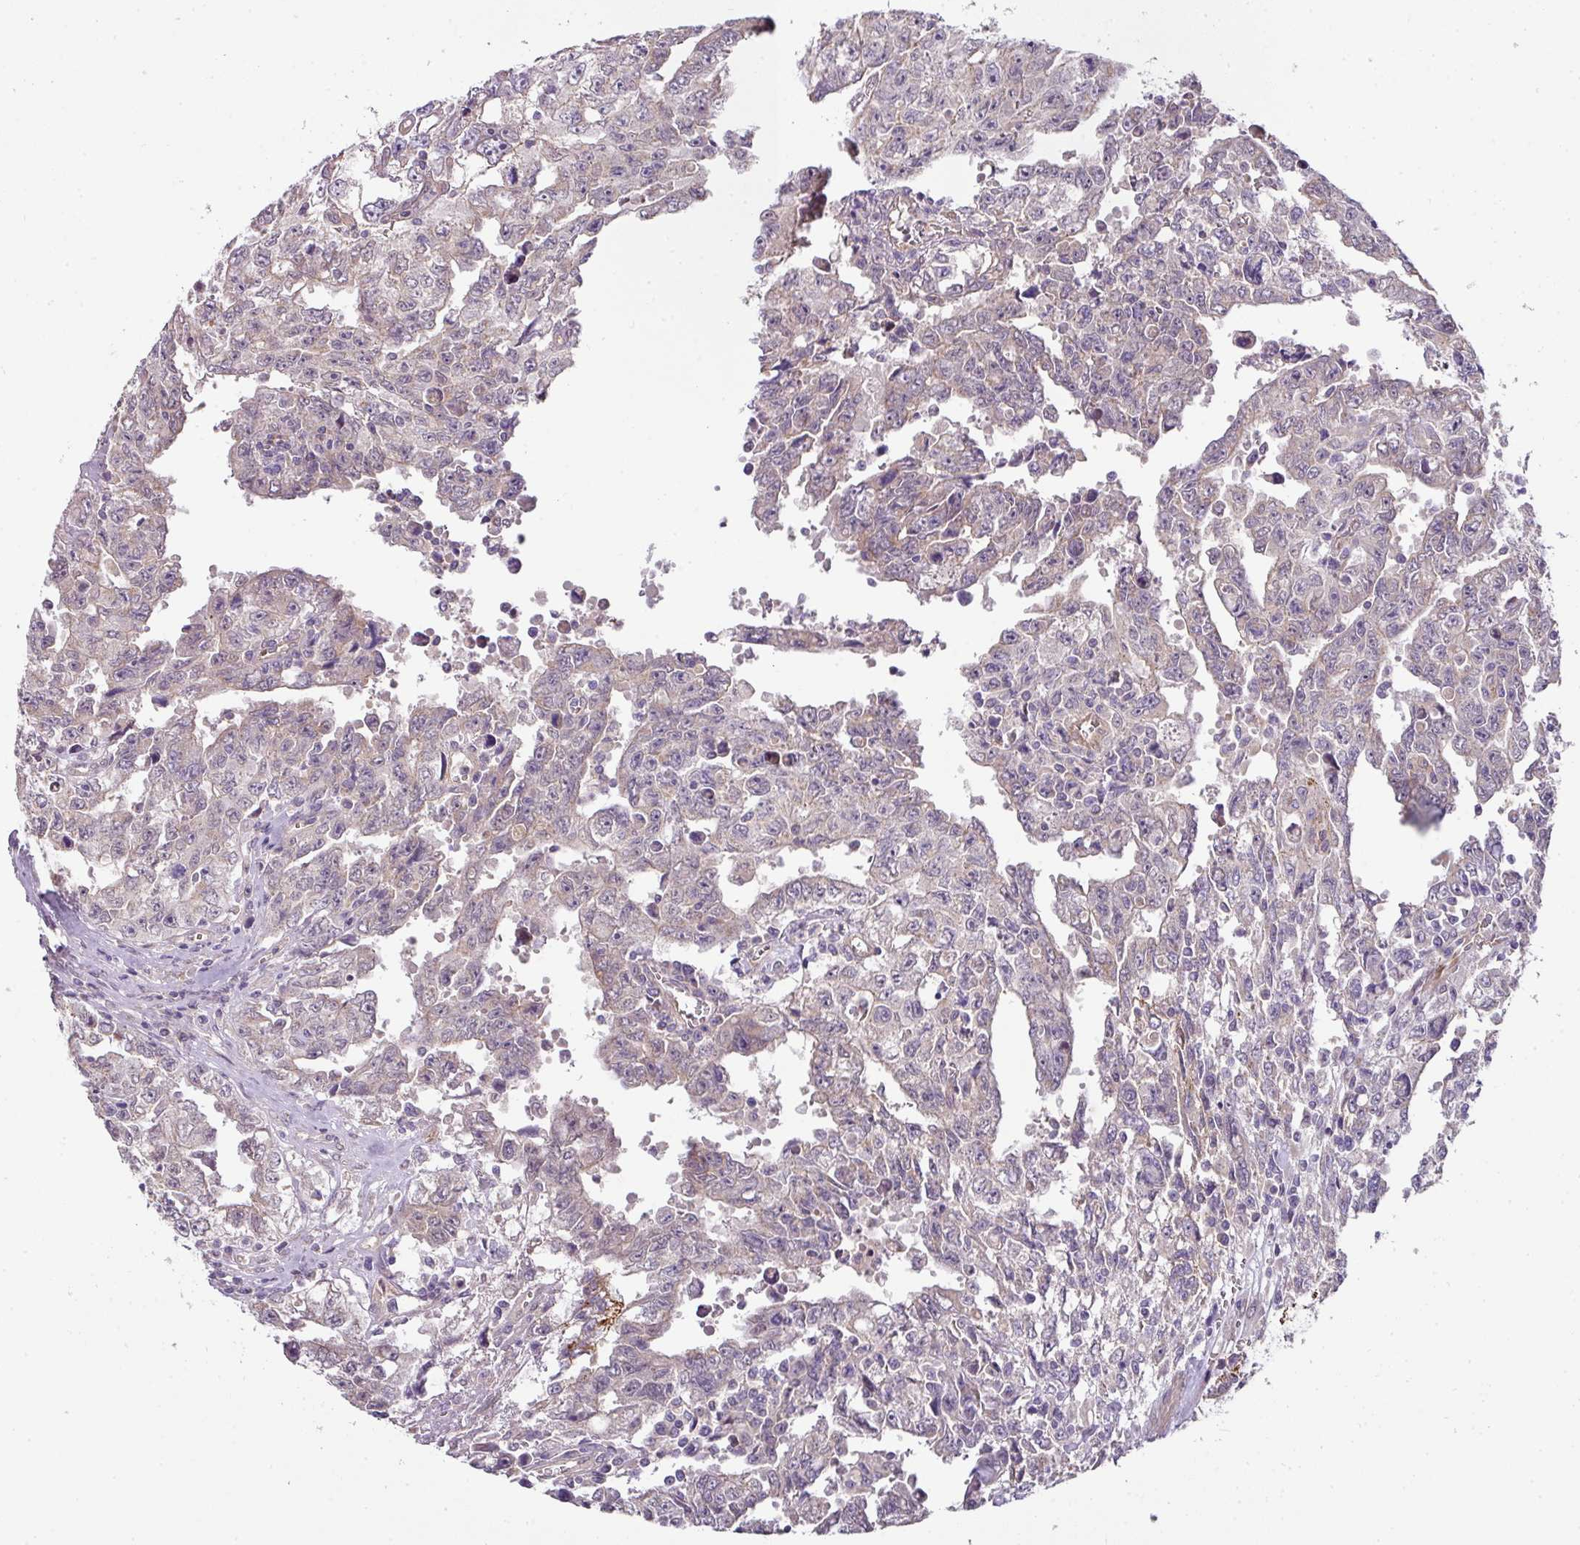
{"staining": {"intensity": "negative", "quantity": "none", "location": "none"}, "tissue": "testis cancer", "cell_type": "Tumor cells", "image_type": "cancer", "snomed": [{"axis": "morphology", "description": "Carcinoma, Embryonal, NOS"}, {"axis": "topography", "description": "Testis"}], "caption": "Immunohistochemistry of human testis cancer demonstrates no expression in tumor cells. (Stains: DAB immunohistochemistry with hematoxylin counter stain, Microscopy: brightfield microscopy at high magnification).", "gene": "STK35", "patient": {"sex": "male", "age": 24}}